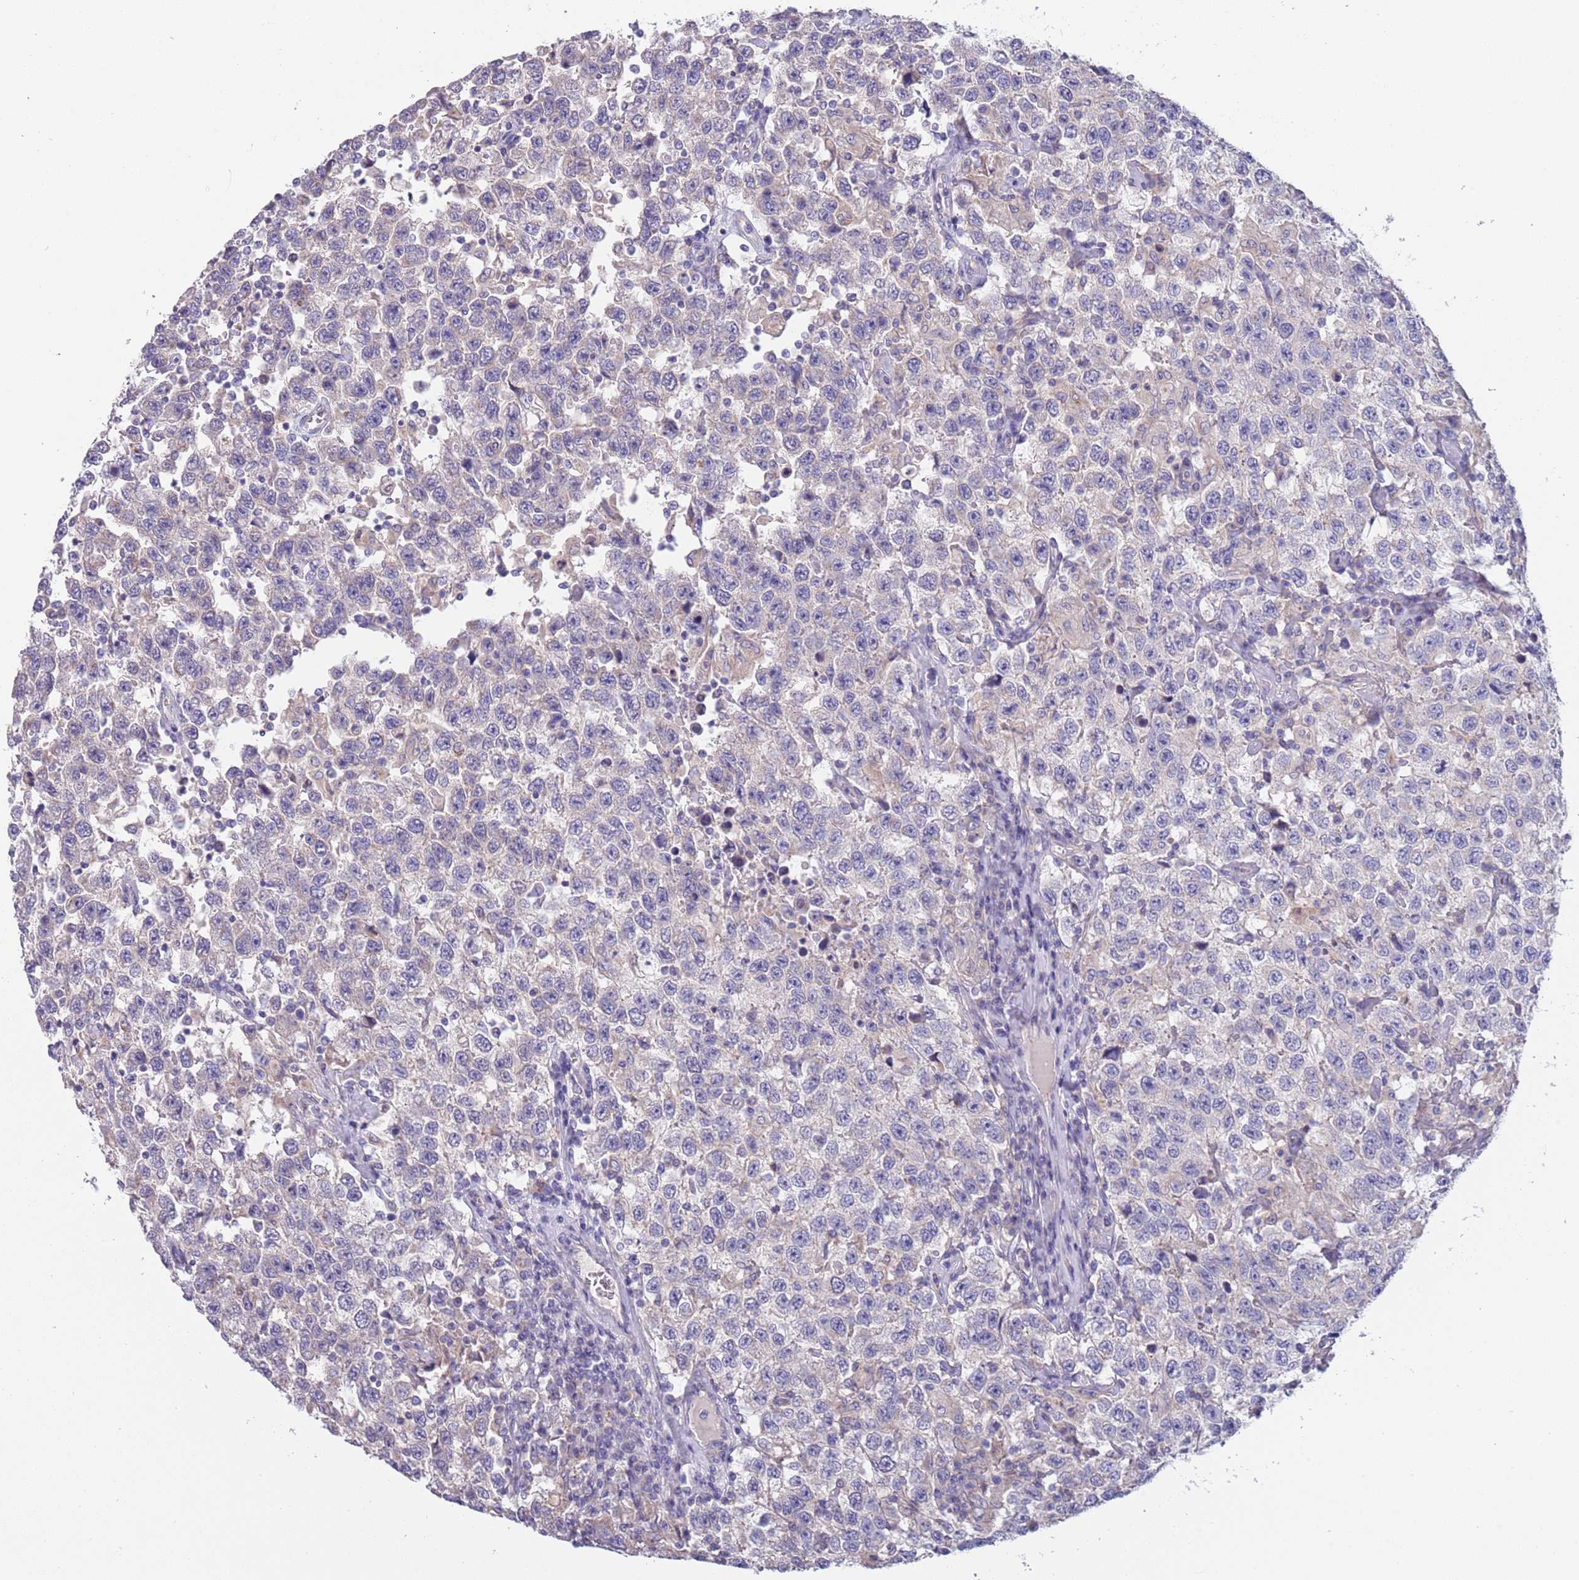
{"staining": {"intensity": "negative", "quantity": "none", "location": "none"}, "tissue": "testis cancer", "cell_type": "Tumor cells", "image_type": "cancer", "snomed": [{"axis": "morphology", "description": "Seminoma, NOS"}, {"axis": "topography", "description": "Testis"}], "caption": "Image shows no significant protein expression in tumor cells of seminoma (testis).", "gene": "MAN1C1", "patient": {"sex": "male", "age": 41}}